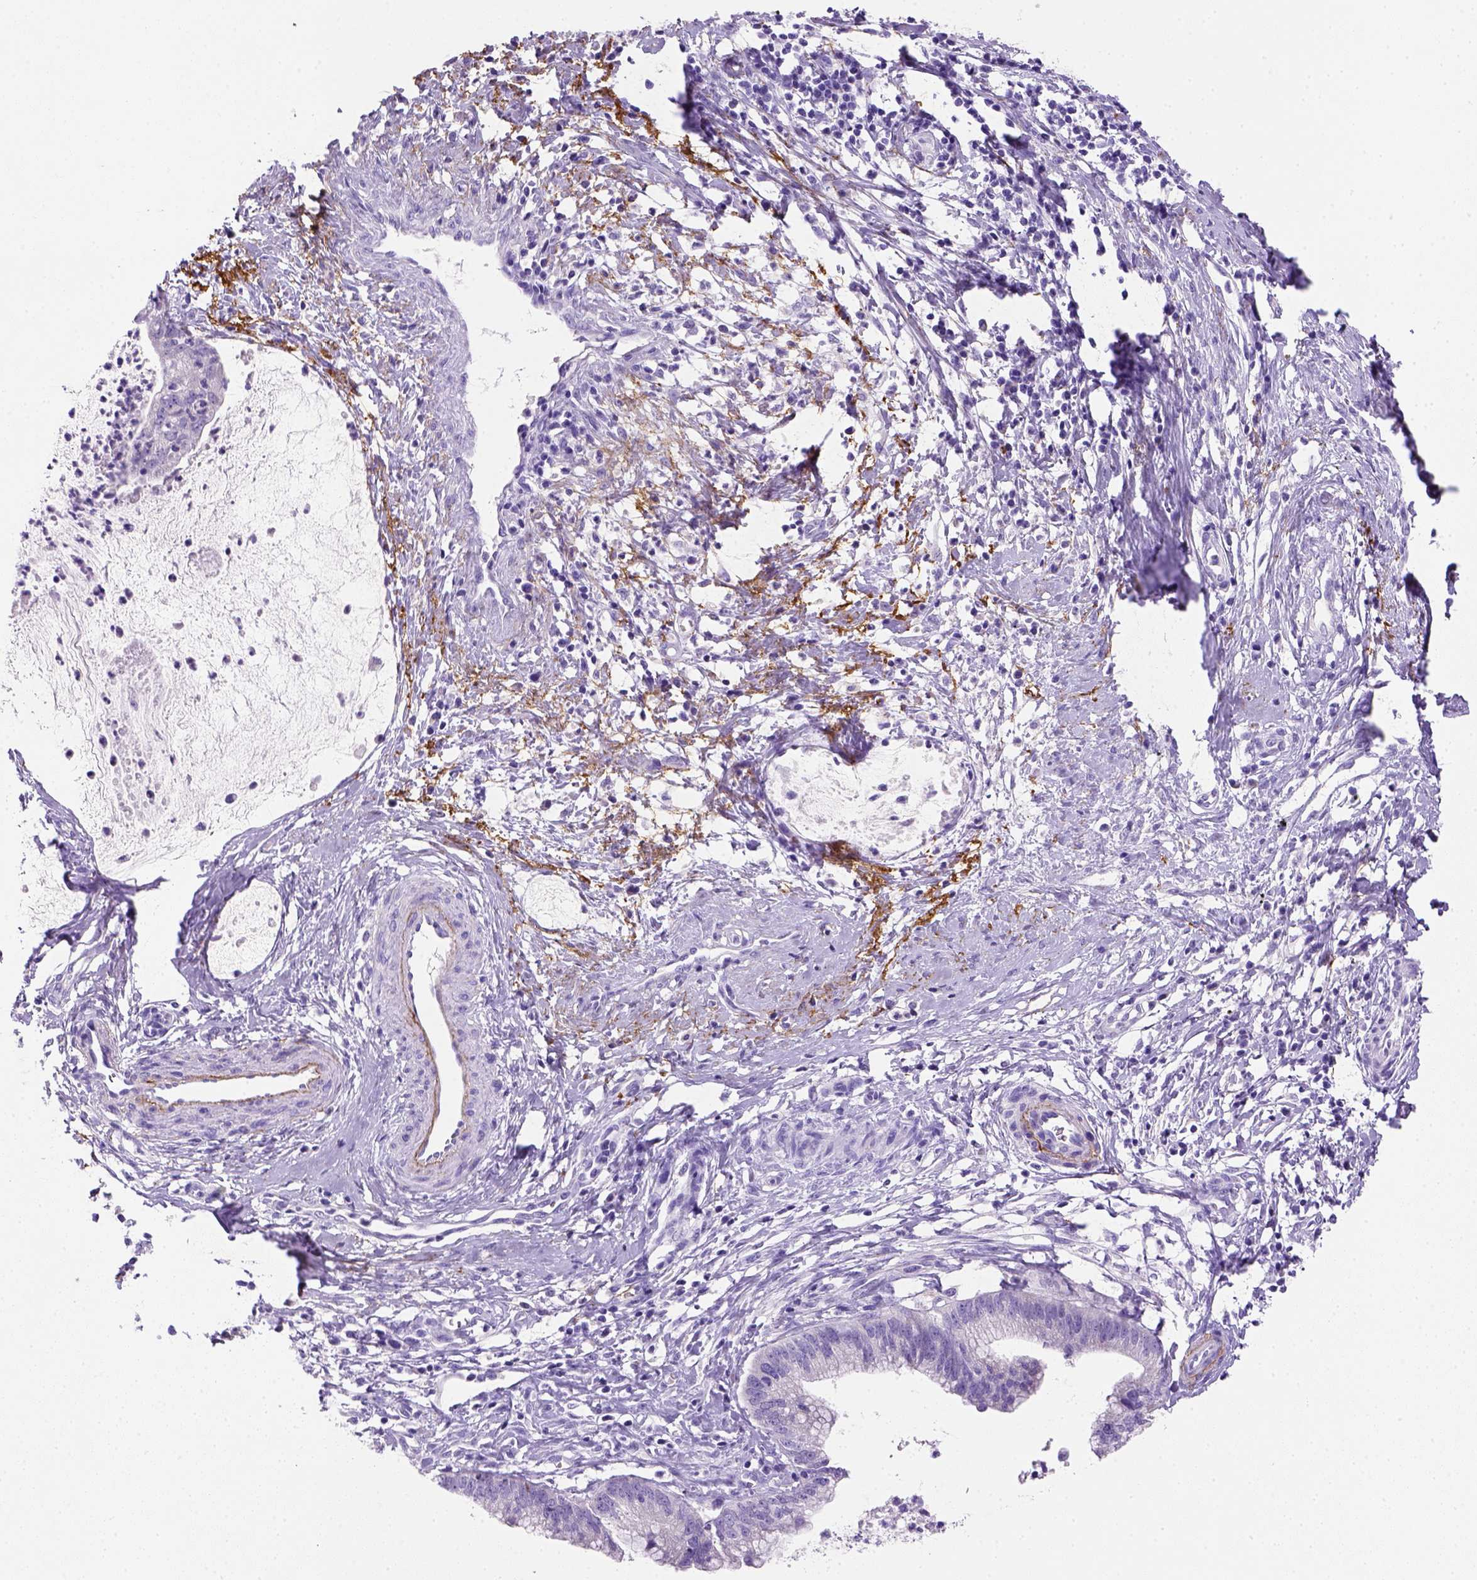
{"staining": {"intensity": "negative", "quantity": "none", "location": "none"}, "tissue": "cervical cancer", "cell_type": "Tumor cells", "image_type": "cancer", "snomed": [{"axis": "morphology", "description": "Normal tissue, NOS"}, {"axis": "morphology", "description": "Adenocarcinoma, NOS"}, {"axis": "topography", "description": "Cervix"}], "caption": "Cervical adenocarcinoma was stained to show a protein in brown. There is no significant staining in tumor cells.", "gene": "SIRPD", "patient": {"sex": "female", "age": 38}}